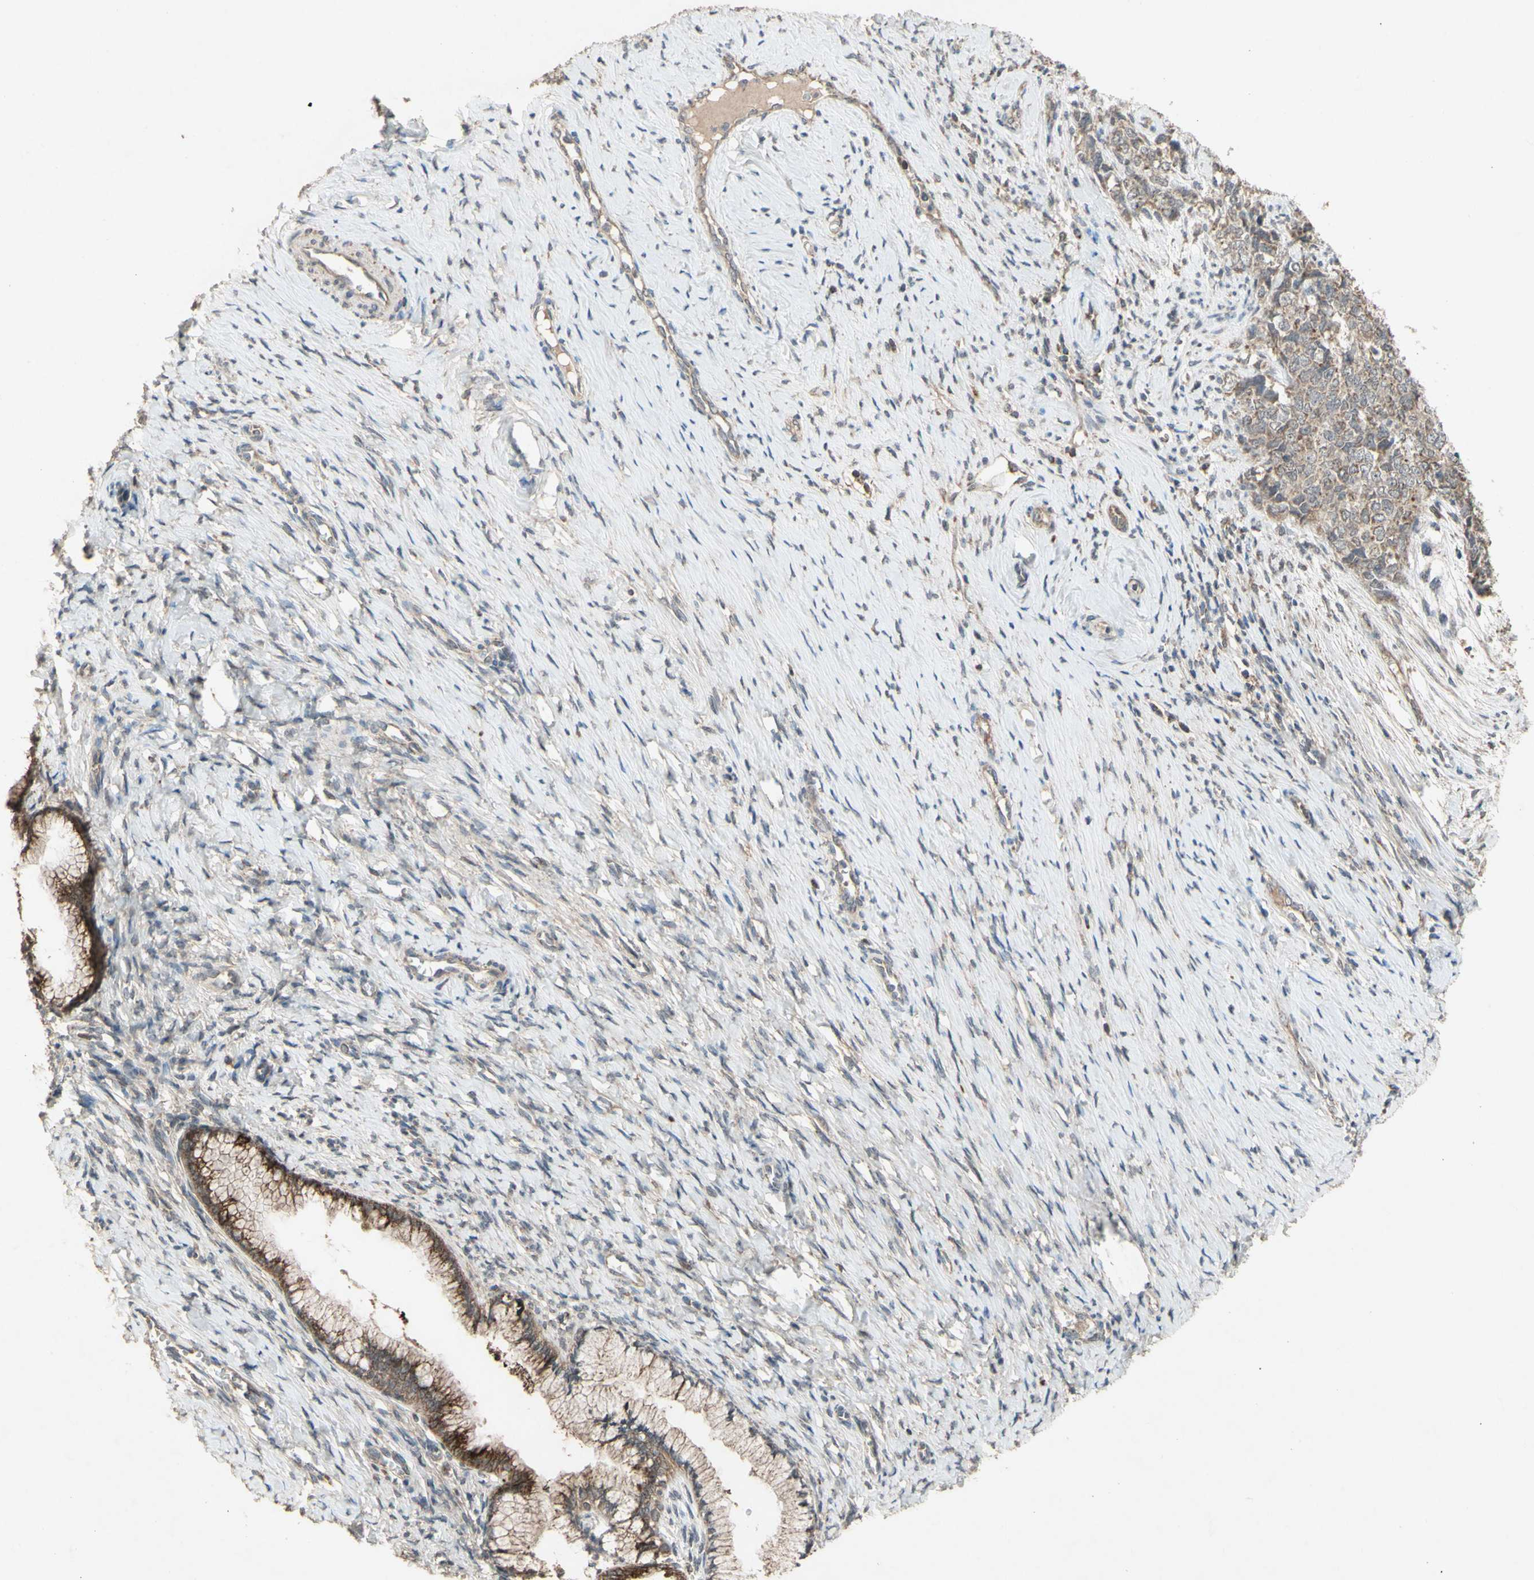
{"staining": {"intensity": "weak", "quantity": ">75%", "location": "cytoplasmic/membranous"}, "tissue": "cervical cancer", "cell_type": "Tumor cells", "image_type": "cancer", "snomed": [{"axis": "morphology", "description": "Squamous cell carcinoma, NOS"}, {"axis": "topography", "description": "Cervix"}], "caption": "An image of human squamous cell carcinoma (cervical) stained for a protein demonstrates weak cytoplasmic/membranous brown staining in tumor cells. (DAB (3,3'-diaminobenzidine) IHC, brown staining for protein, blue staining for nuclei).", "gene": "CD164", "patient": {"sex": "female", "age": 63}}